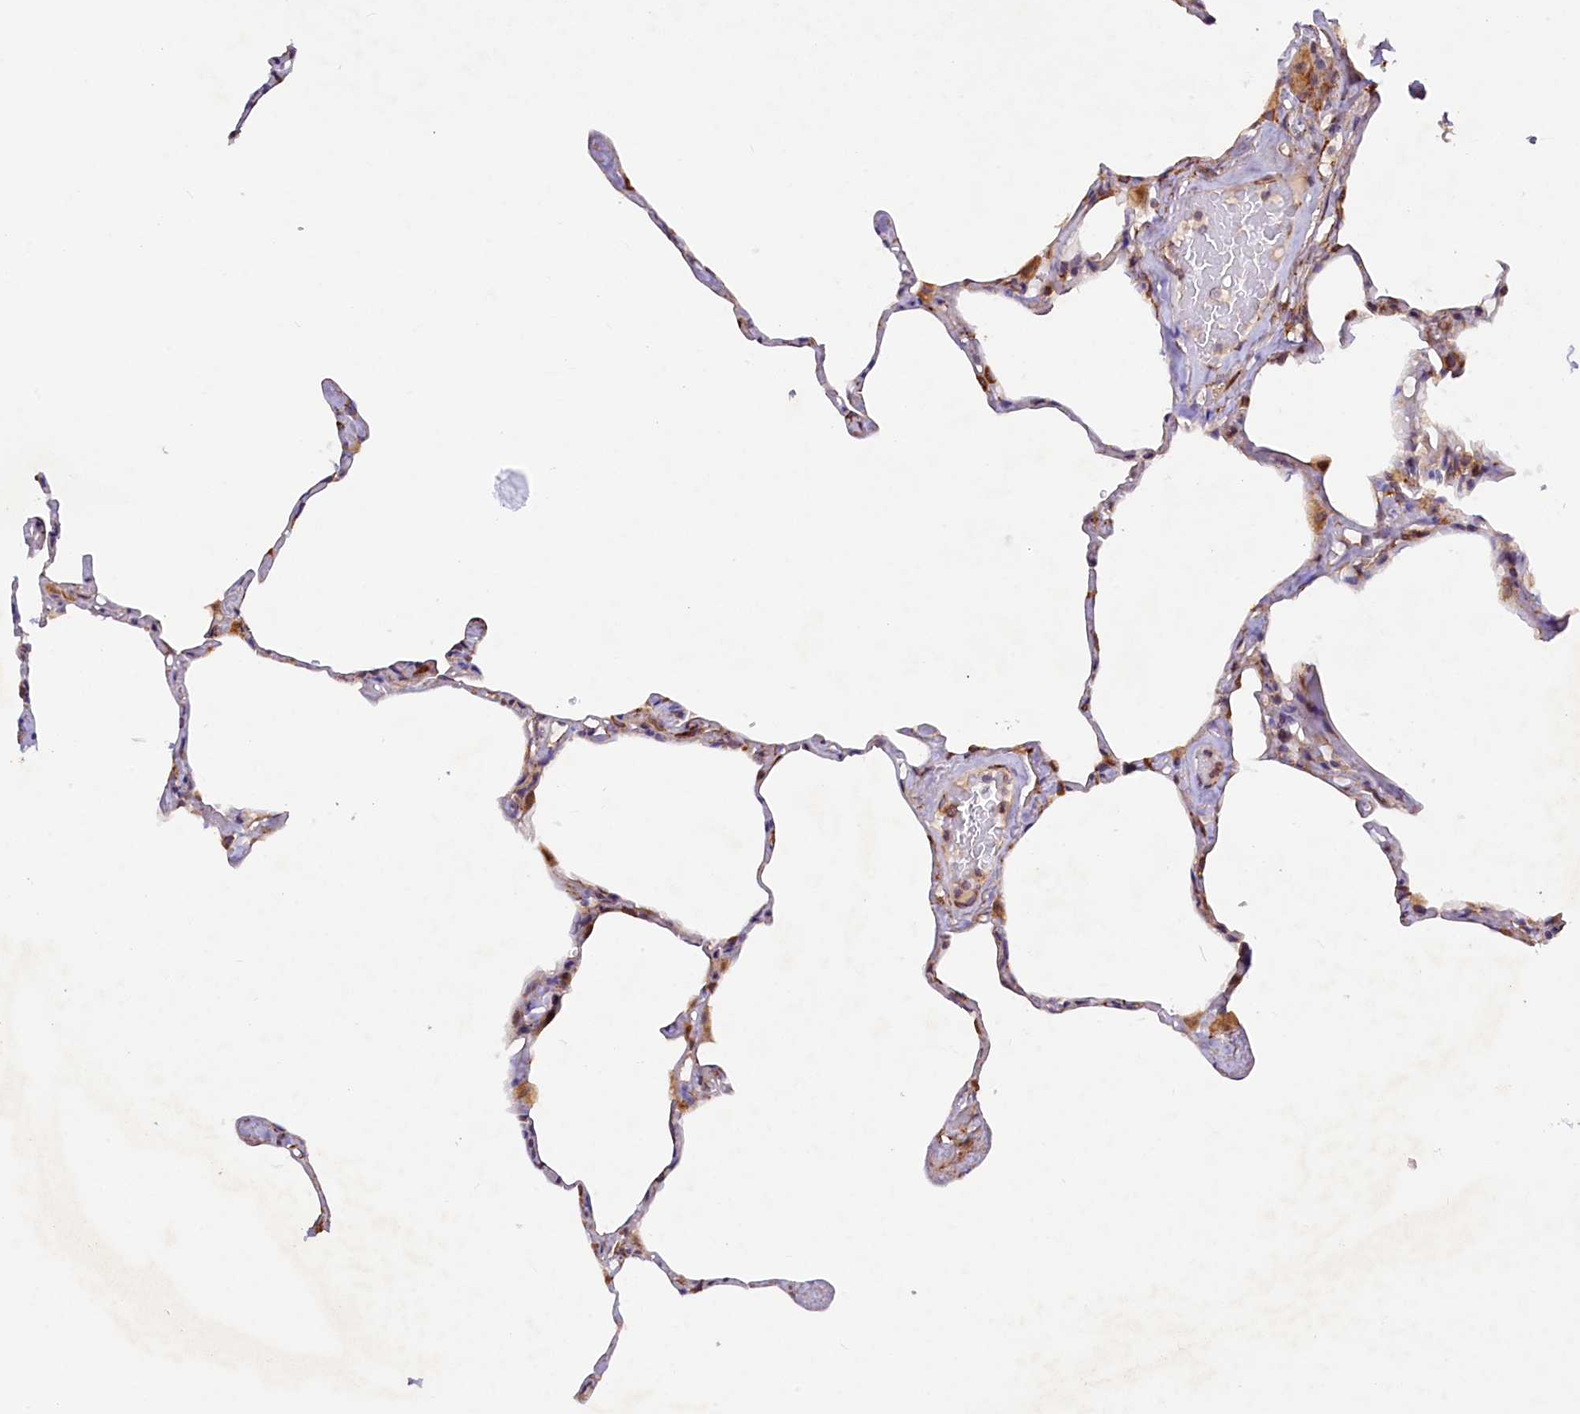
{"staining": {"intensity": "moderate", "quantity": "25%-75%", "location": "cytoplasmic/membranous"}, "tissue": "lung", "cell_type": "Alveolar cells", "image_type": "normal", "snomed": [{"axis": "morphology", "description": "Normal tissue, NOS"}, {"axis": "topography", "description": "Lung"}], "caption": "Moderate cytoplasmic/membranous expression for a protein is identified in about 25%-75% of alveolar cells of normal lung using immunohistochemistry.", "gene": "SSC5D", "patient": {"sex": "male", "age": 65}}